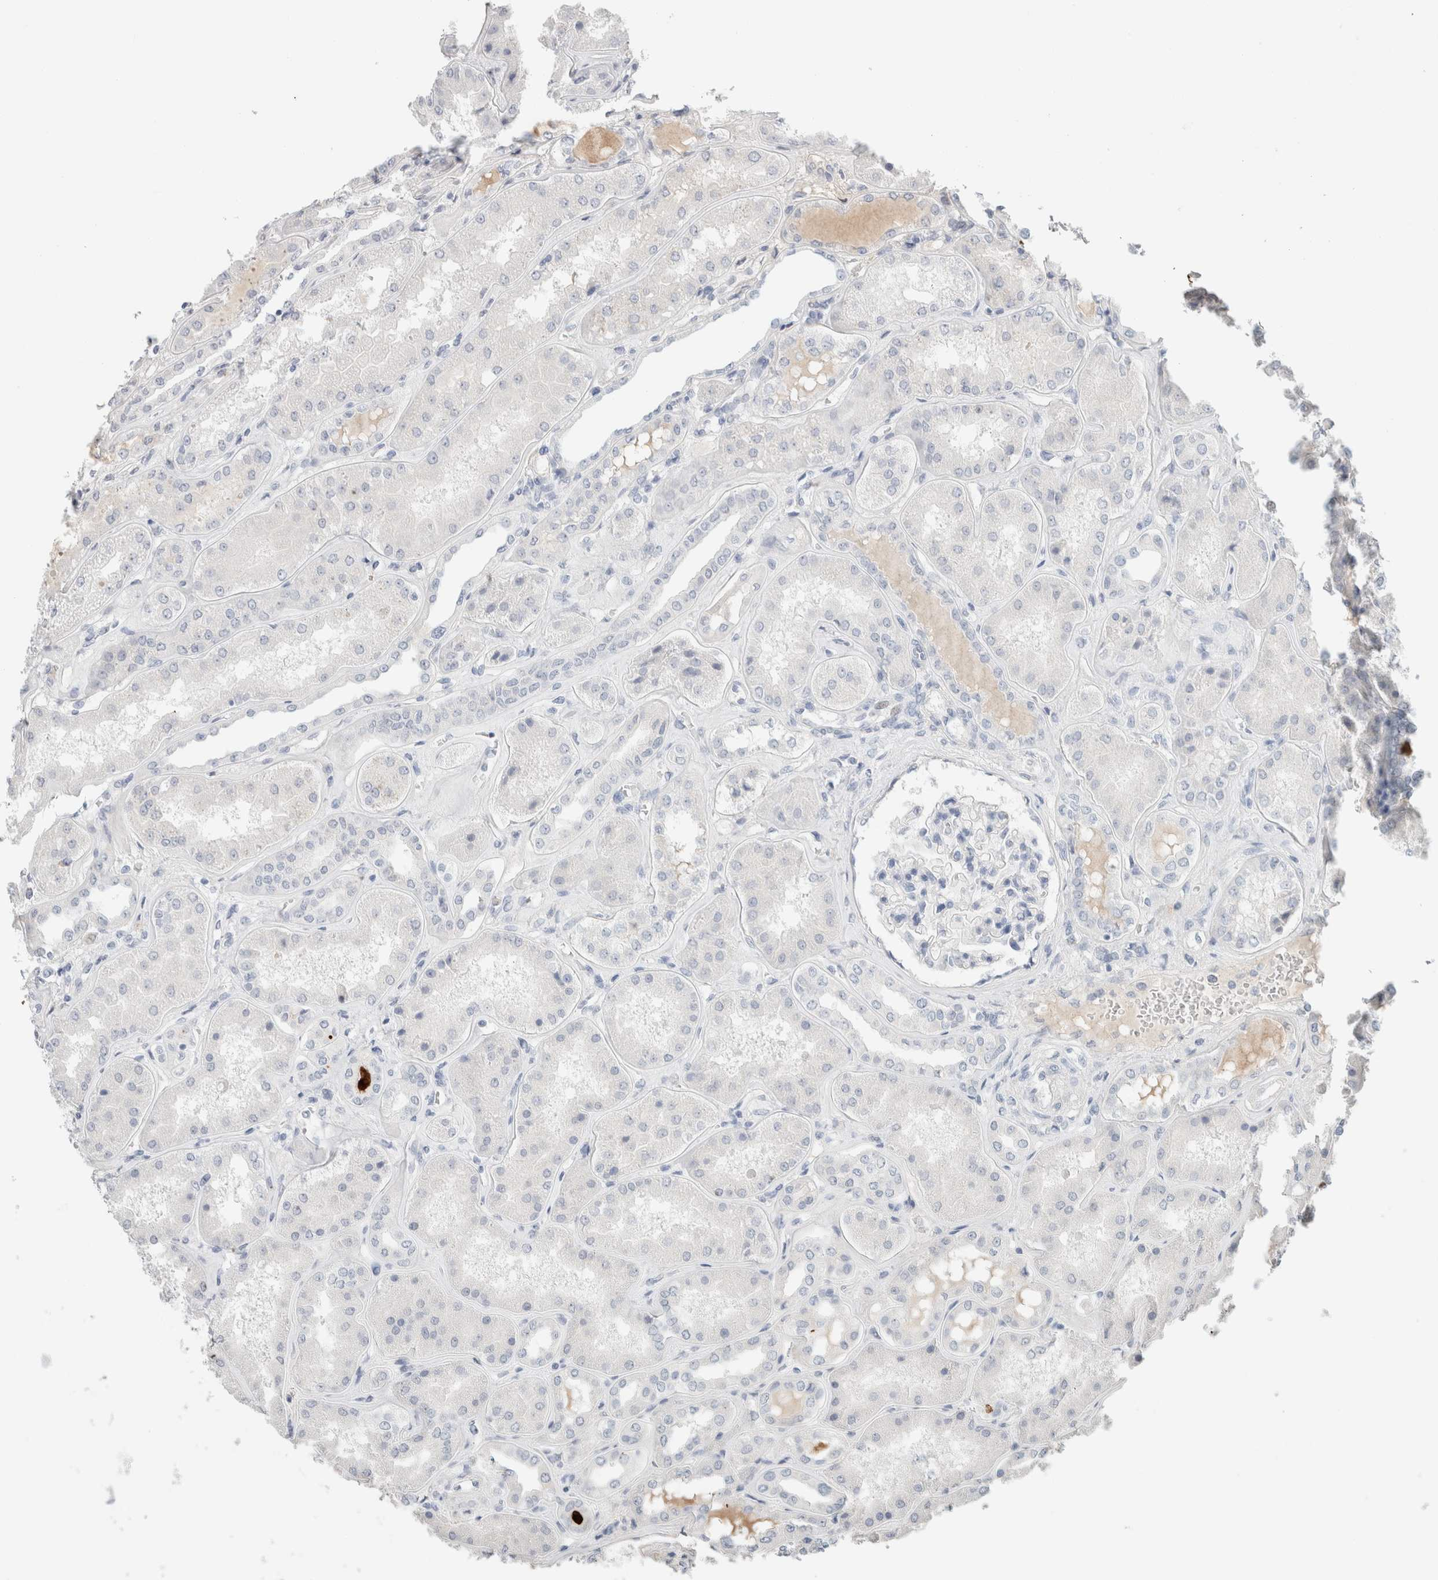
{"staining": {"intensity": "negative", "quantity": "none", "location": "none"}, "tissue": "kidney", "cell_type": "Cells in glomeruli", "image_type": "normal", "snomed": [{"axis": "morphology", "description": "Normal tissue, NOS"}, {"axis": "topography", "description": "Kidney"}], "caption": "Immunohistochemical staining of benign kidney reveals no significant positivity in cells in glomeruli. Brightfield microscopy of IHC stained with DAB (3,3'-diaminobenzidine) (brown) and hematoxylin (blue), captured at high magnification.", "gene": "IL6", "patient": {"sex": "female", "age": 56}}